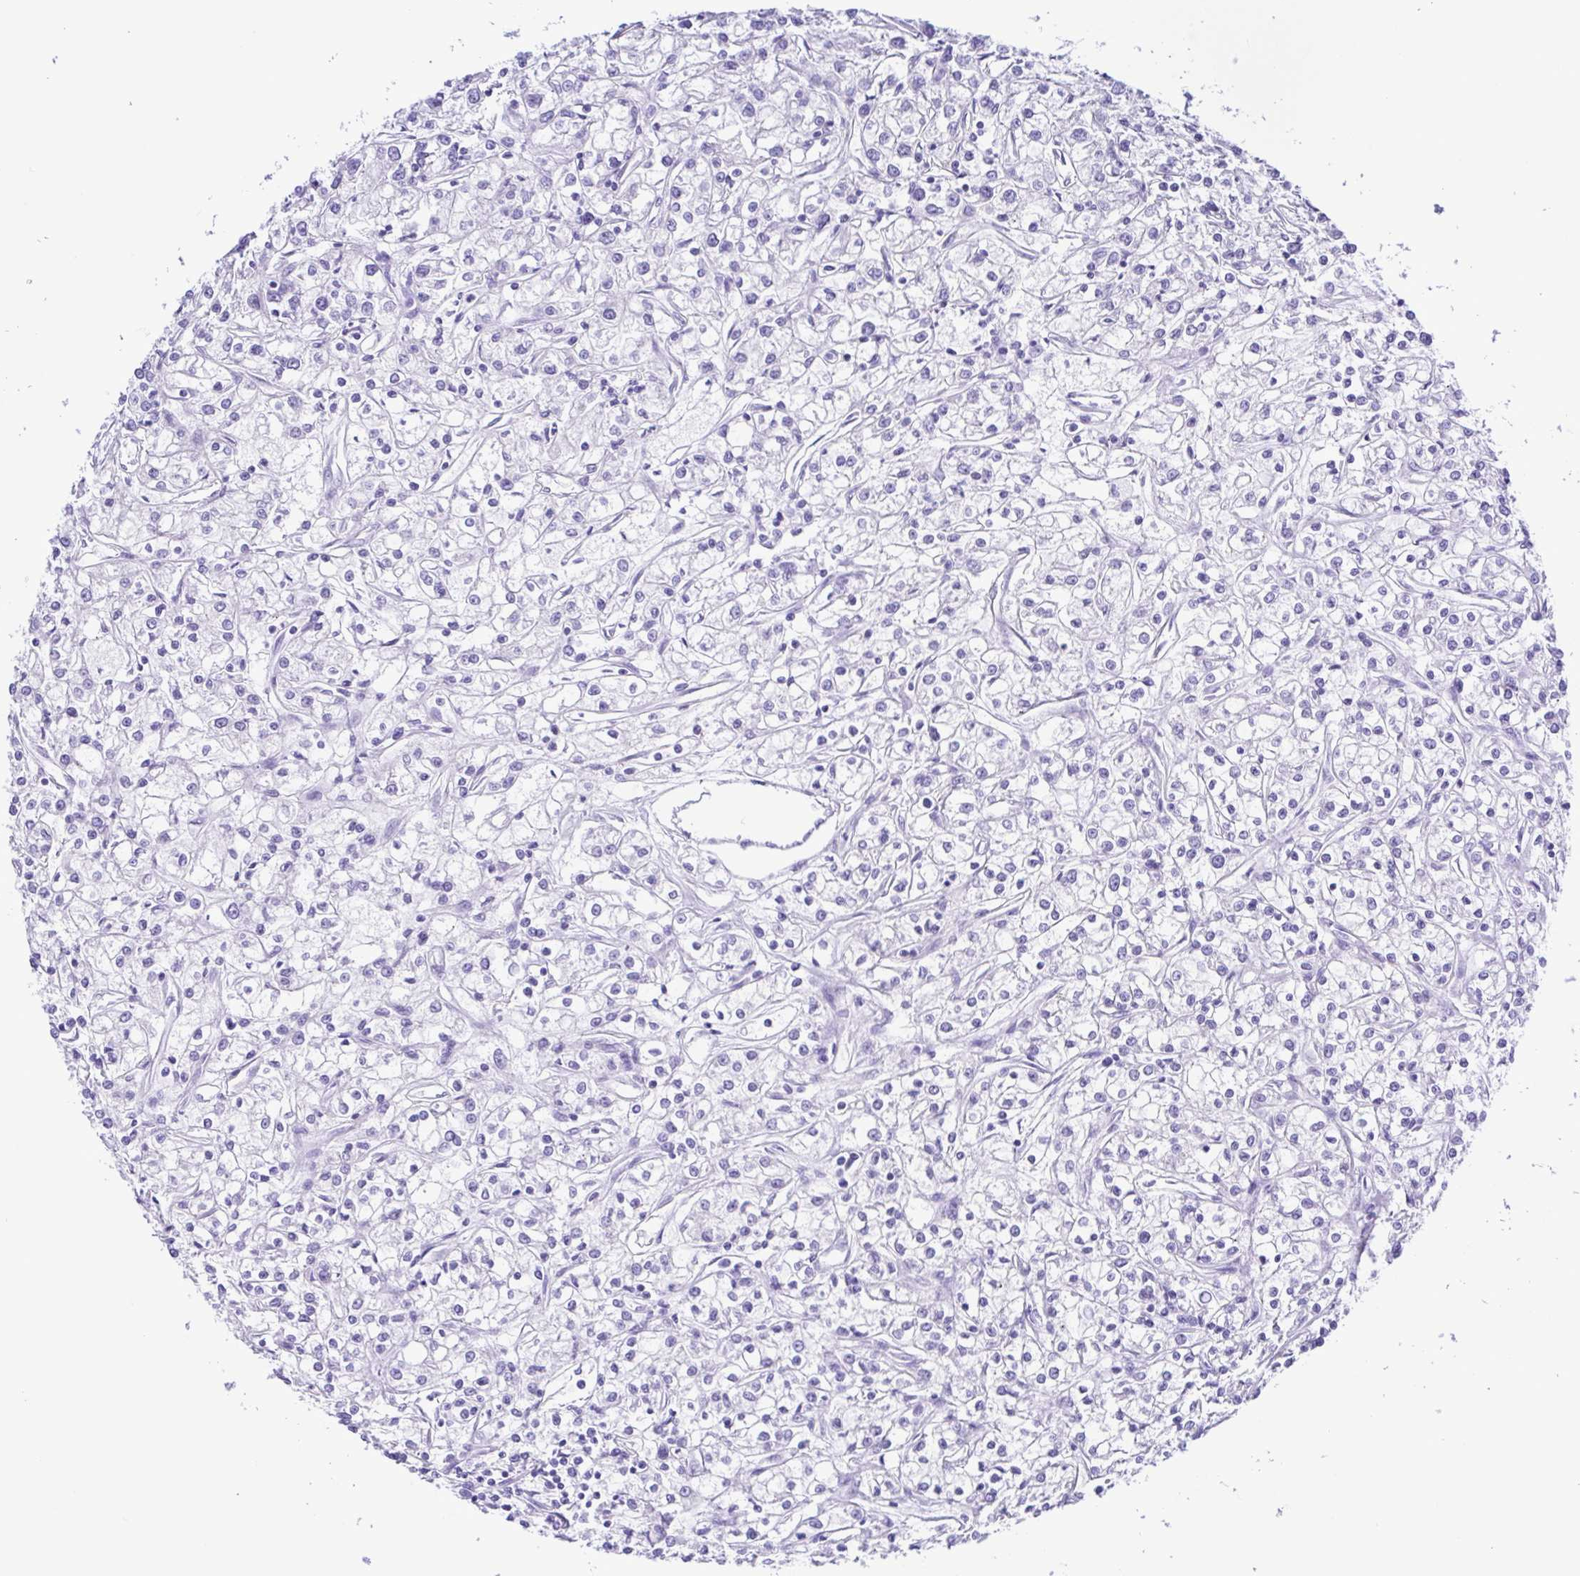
{"staining": {"intensity": "negative", "quantity": "none", "location": "none"}, "tissue": "renal cancer", "cell_type": "Tumor cells", "image_type": "cancer", "snomed": [{"axis": "morphology", "description": "Adenocarcinoma, NOS"}, {"axis": "topography", "description": "Kidney"}], "caption": "The photomicrograph exhibits no significant expression in tumor cells of renal cancer. The staining was performed using DAB (3,3'-diaminobenzidine) to visualize the protein expression in brown, while the nuclei were stained in blue with hematoxylin (Magnification: 20x).", "gene": "CASP14", "patient": {"sex": "female", "age": 59}}